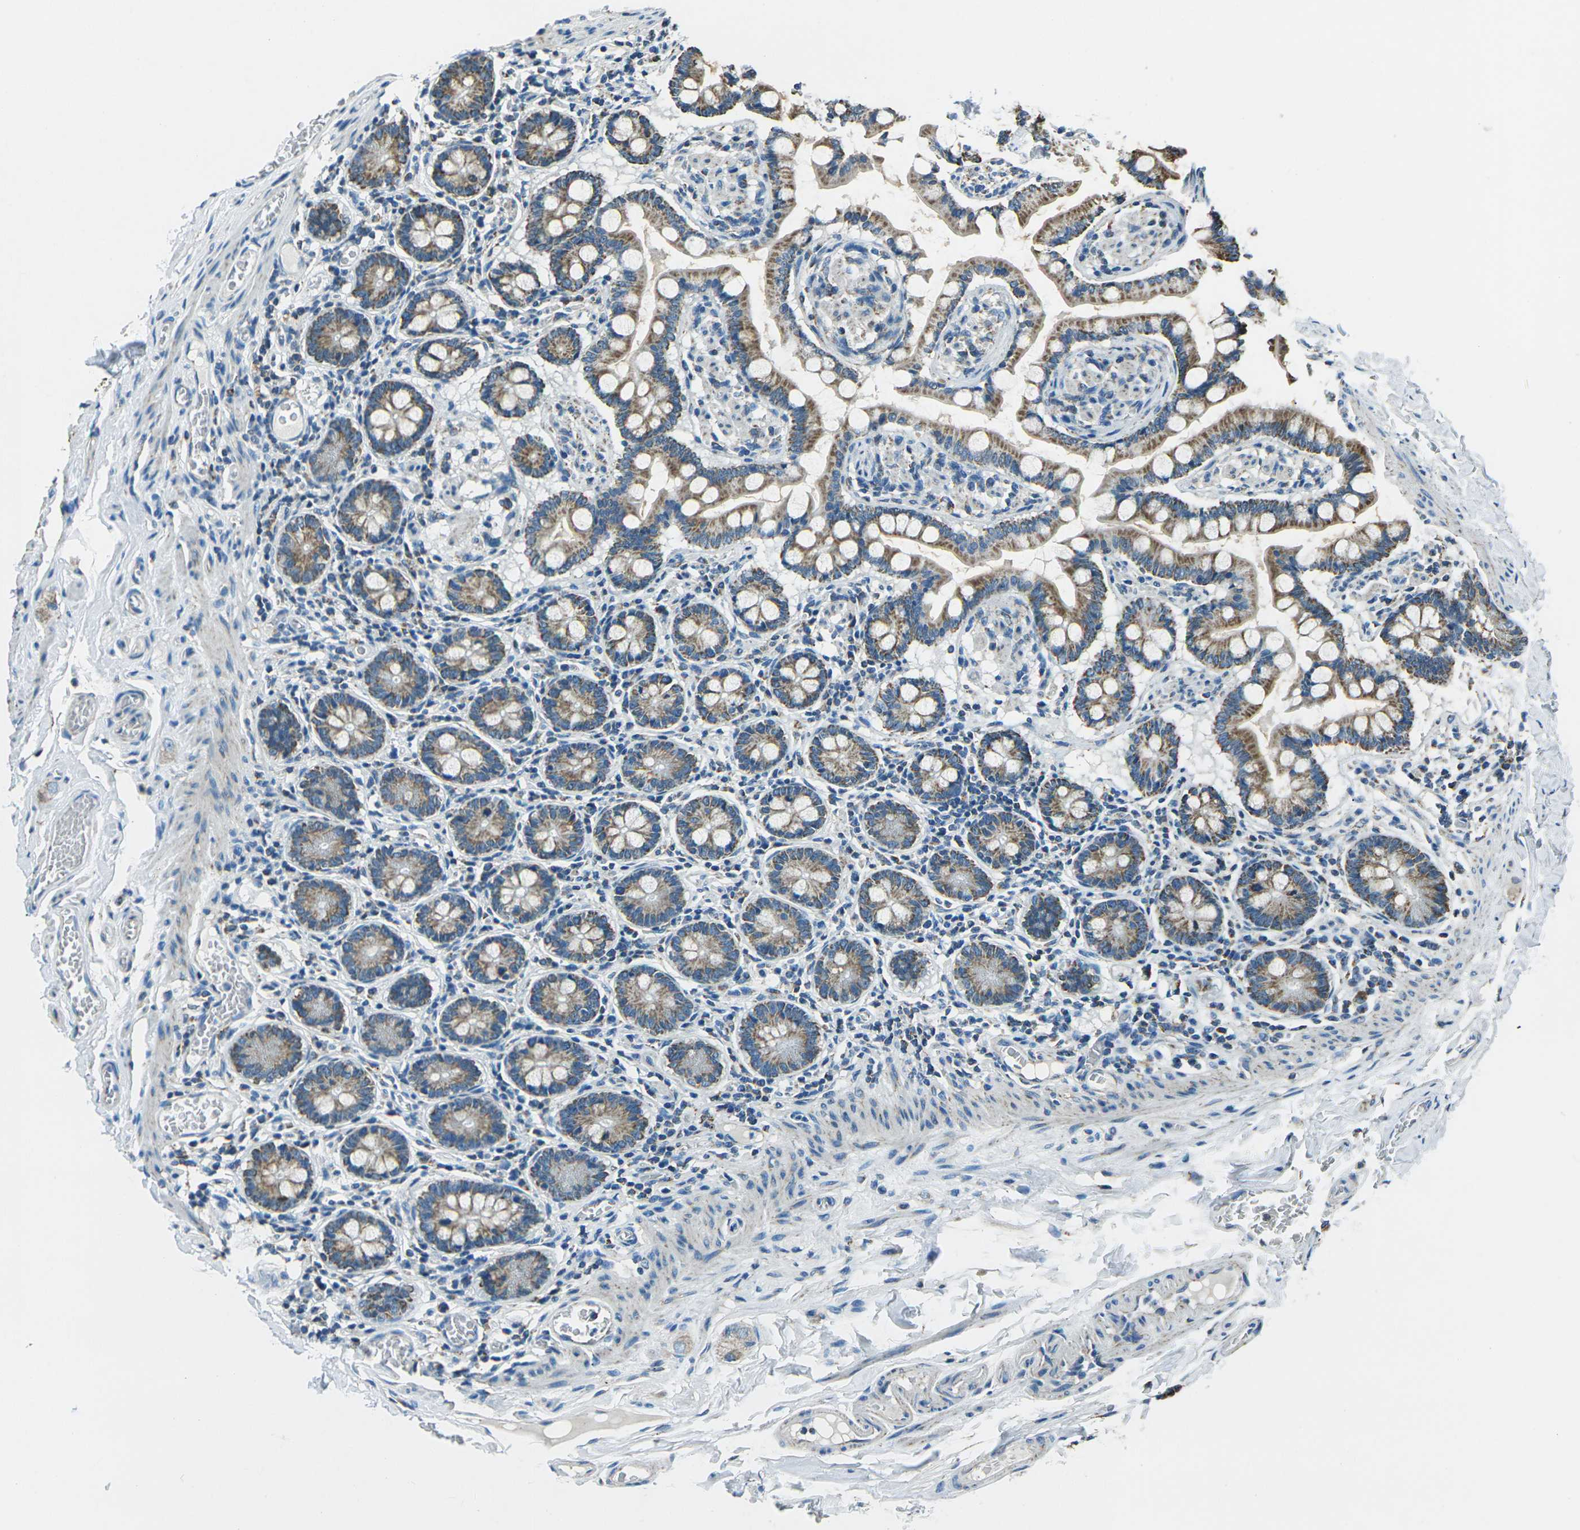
{"staining": {"intensity": "moderate", "quantity": ">75%", "location": "cytoplasmic/membranous"}, "tissue": "small intestine", "cell_type": "Glandular cells", "image_type": "normal", "snomed": [{"axis": "morphology", "description": "Normal tissue, NOS"}, {"axis": "topography", "description": "Small intestine"}], "caption": "A brown stain shows moderate cytoplasmic/membranous staining of a protein in glandular cells of benign small intestine.", "gene": "IRF3", "patient": {"sex": "male", "age": 41}}